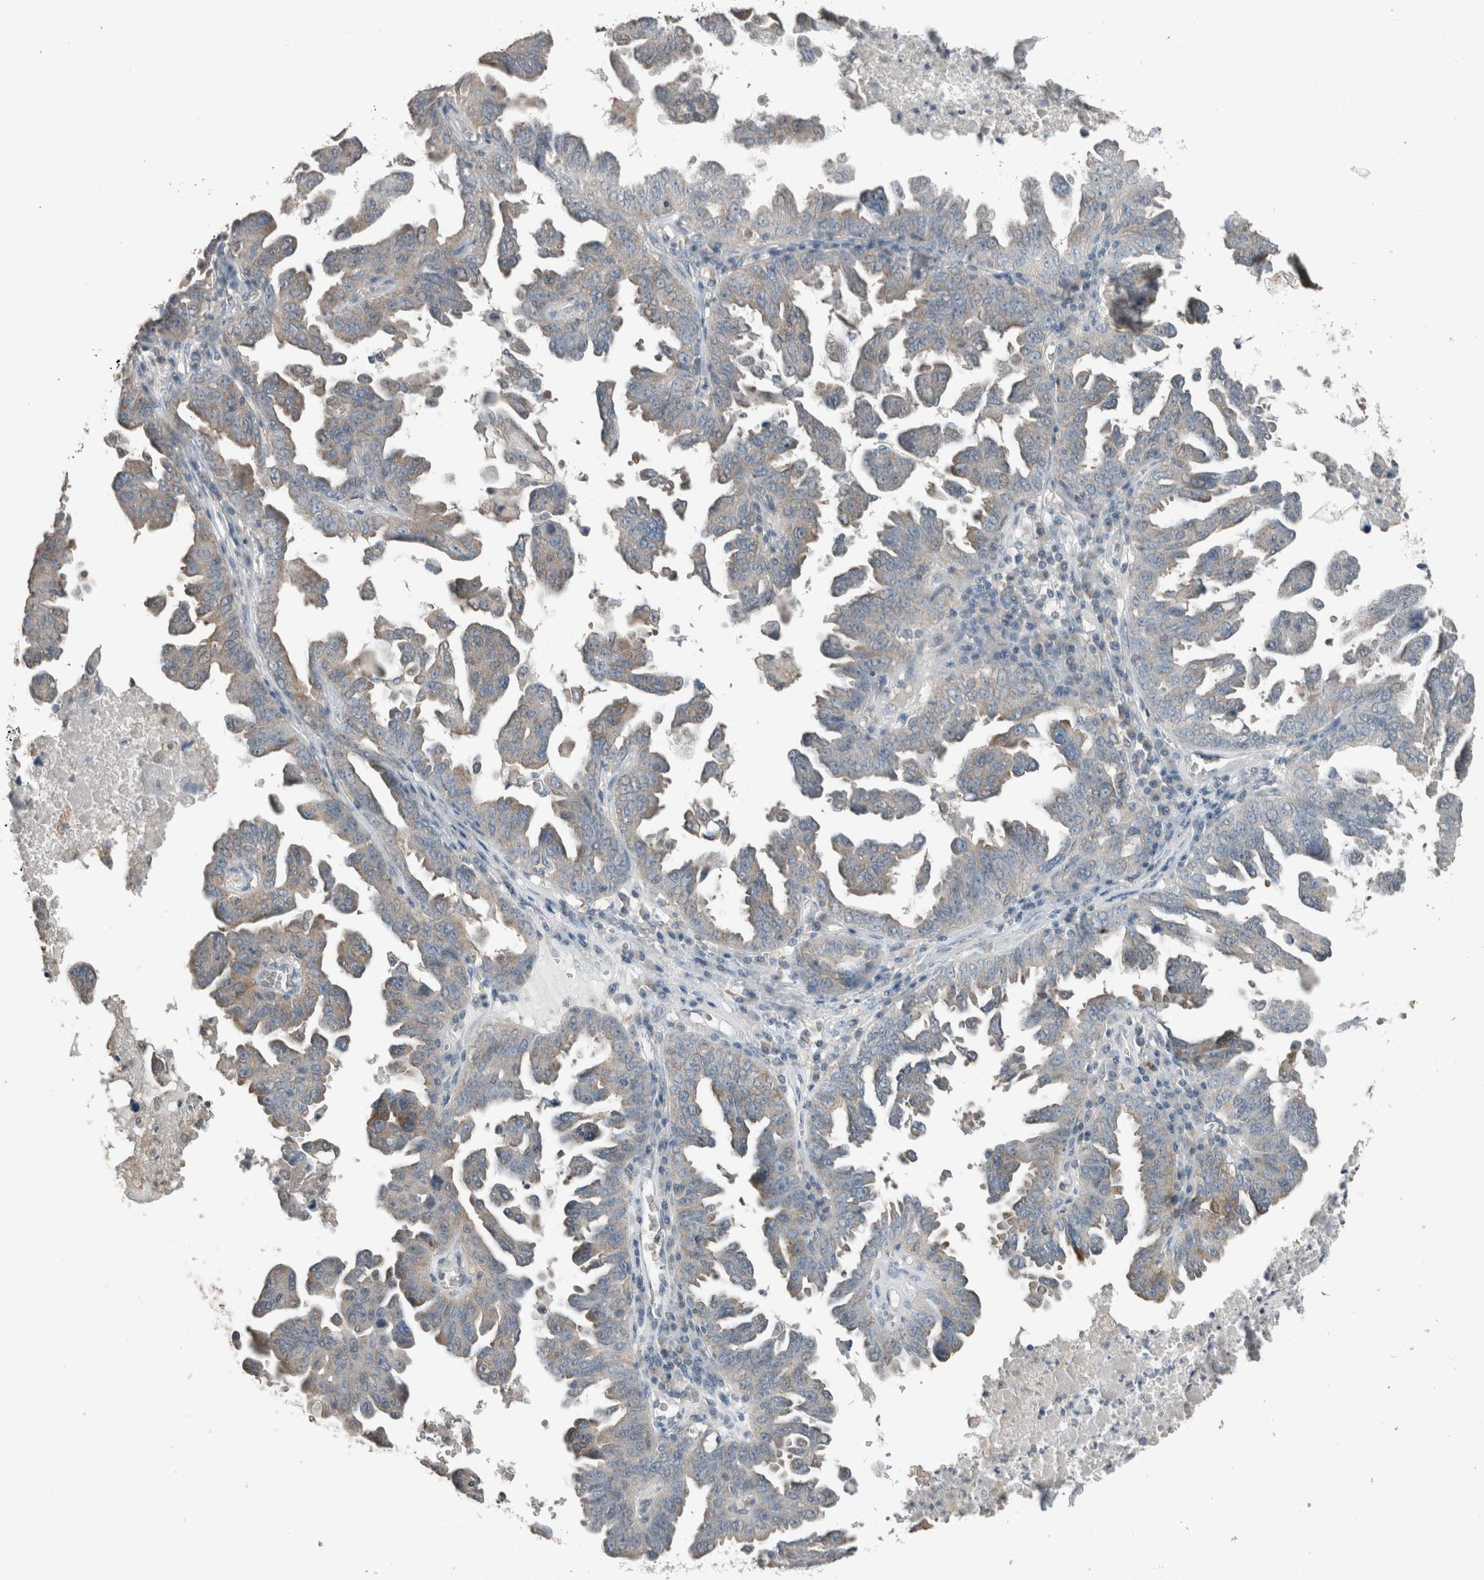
{"staining": {"intensity": "weak", "quantity": "<25%", "location": "cytoplasmic/membranous"}, "tissue": "ovarian cancer", "cell_type": "Tumor cells", "image_type": "cancer", "snomed": [{"axis": "morphology", "description": "Carcinoma, endometroid"}, {"axis": "topography", "description": "Ovary"}], "caption": "High power microscopy image of an IHC micrograph of ovarian cancer (endometroid carcinoma), revealing no significant expression in tumor cells. Nuclei are stained in blue.", "gene": "ACVR2B", "patient": {"sex": "female", "age": 62}}